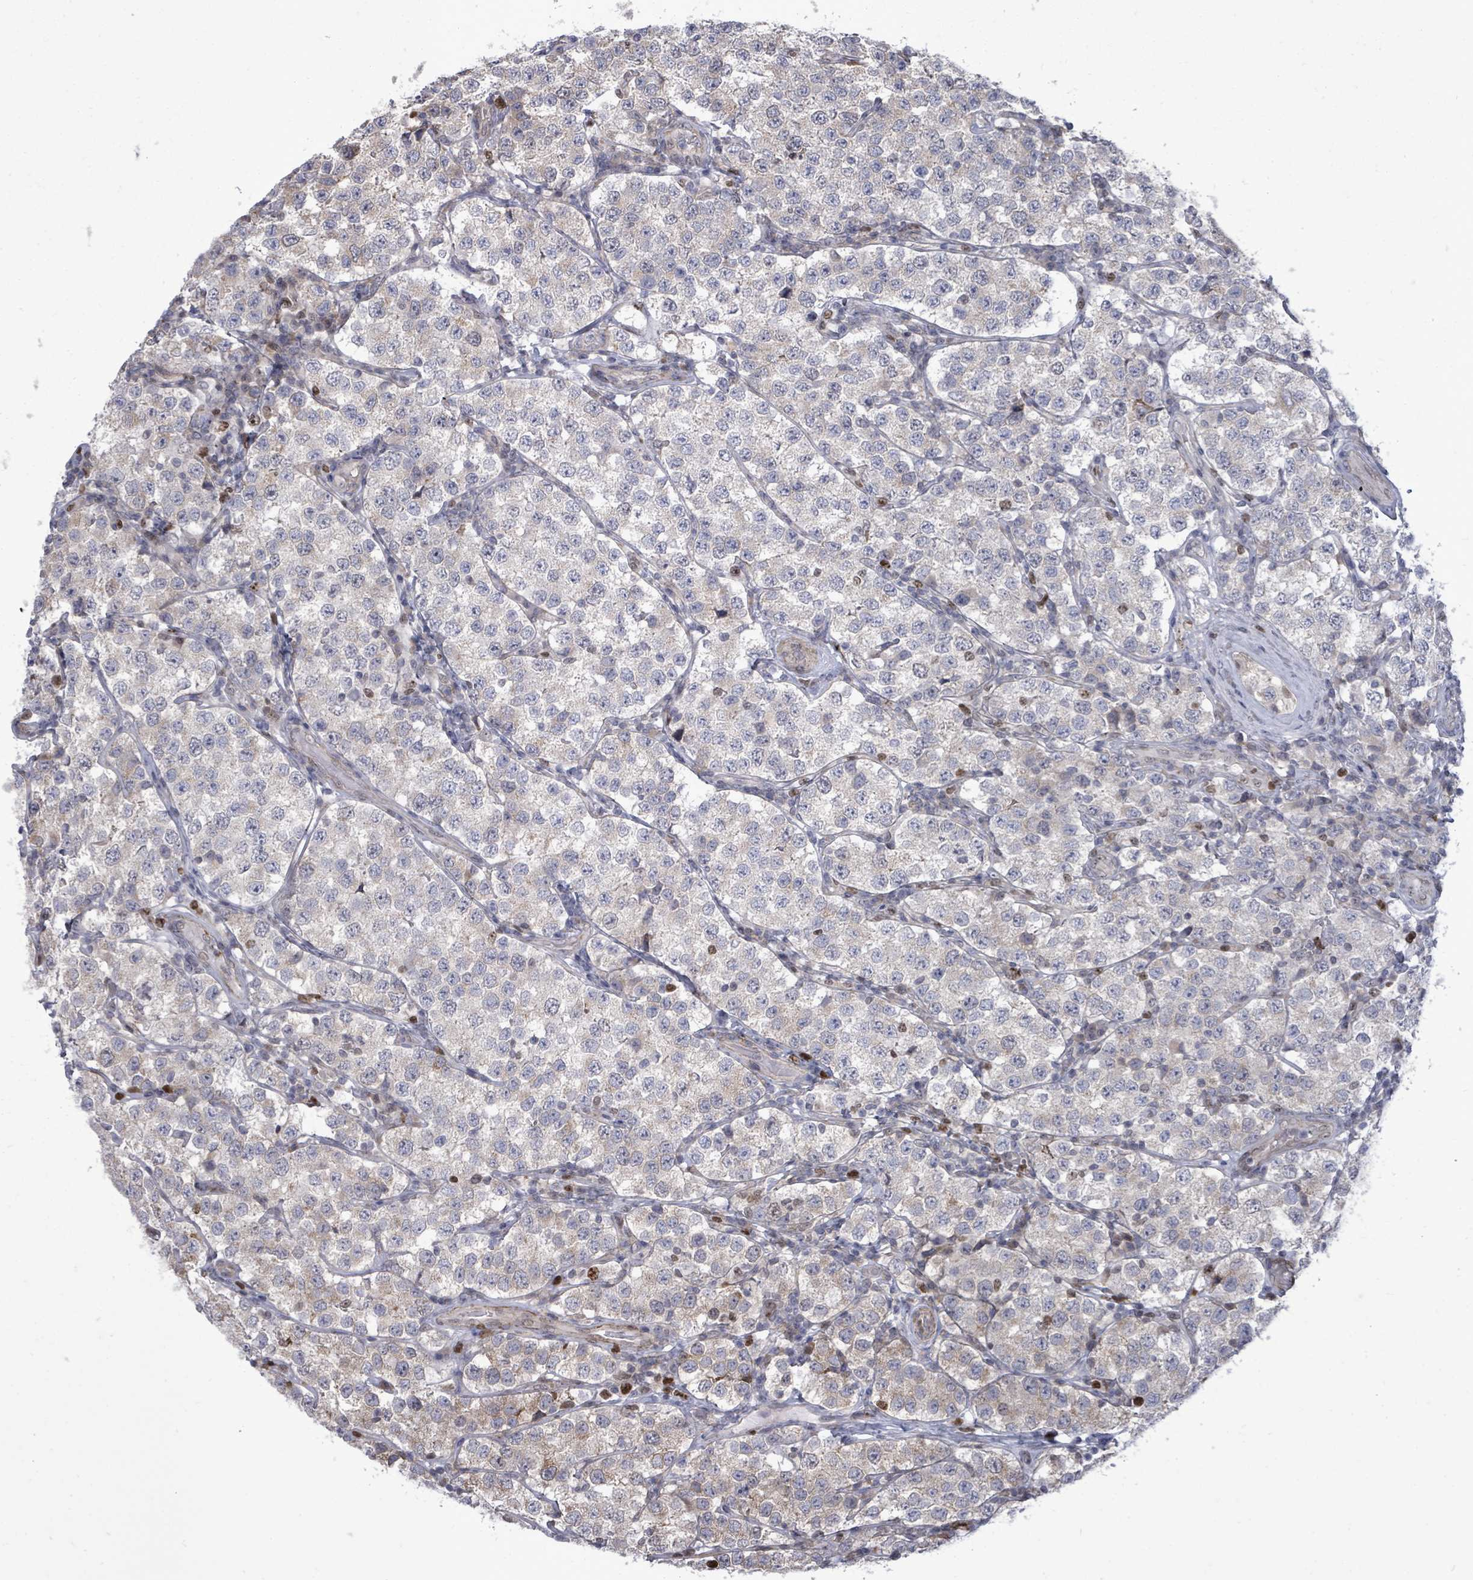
{"staining": {"intensity": "negative", "quantity": "none", "location": "none"}, "tissue": "testis cancer", "cell_type": "Tumor cells", "image_type": "cancer", "snomed": [{"axis": "morphology", "description": "Seminoma, NOS"}, {"axis": "topography", "description": "Testis"}], "caption": "Human testis cancer stained for a protein using immunohistochemistry reveals no expression in tumor cells.", "gene": "PAPSS1", "patient": {"sex": "male", "age": 34}}